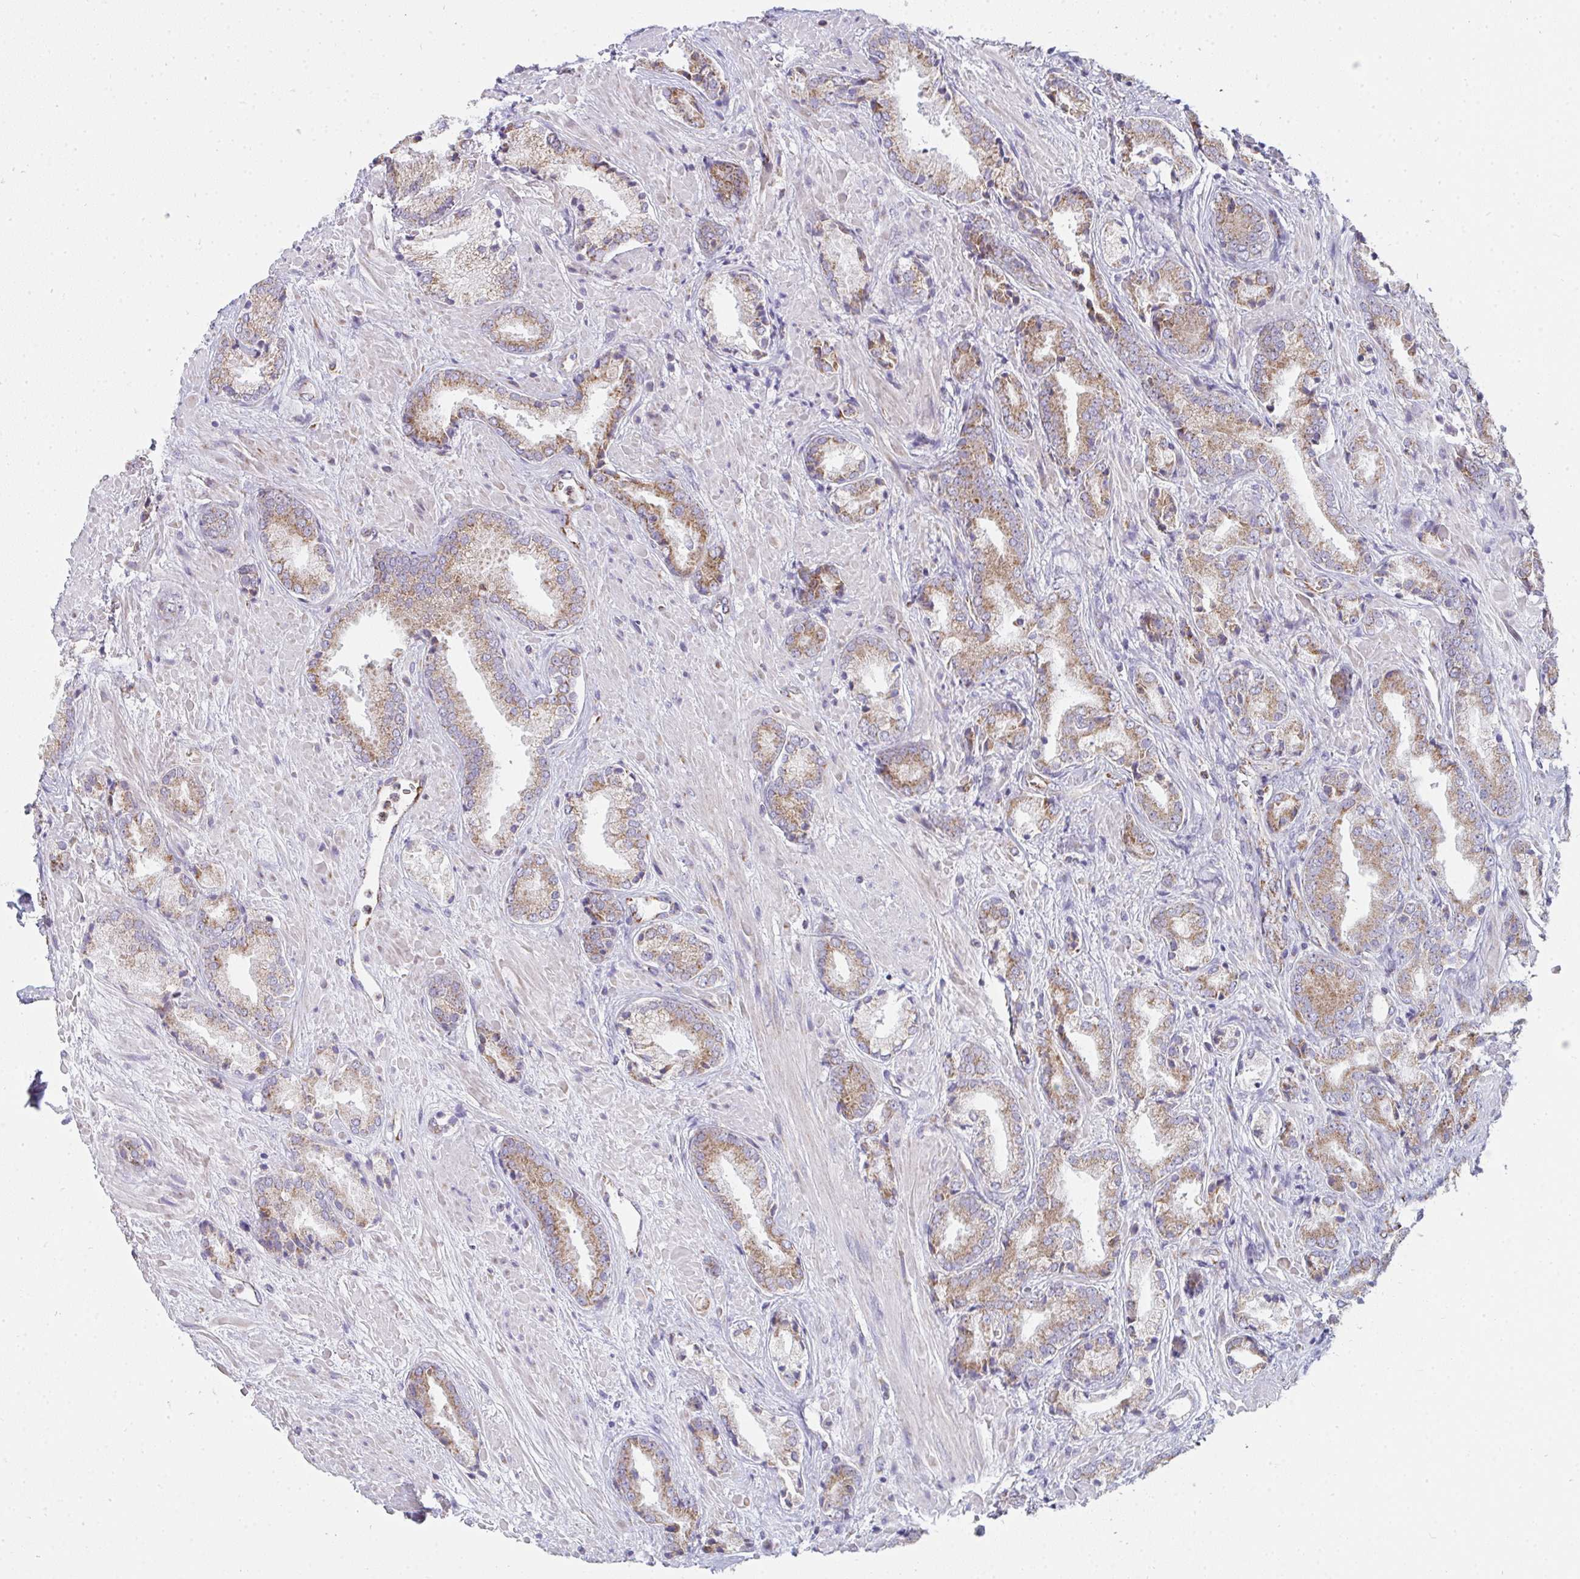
{"staining": {"intensity": "moderate", "quantity": ">75%", "location": "cytoplasmic/membranous"}, "tissue": "prostate cancer", "cell_type": "Tumor cells", "image_type": "cancer", "snomed": [{"axis": "morphology", "description": "Adenocarcinoma, High grade"}, {"axis": "topography", "description": "Prostate"}], "caption": "High-grade adenocarcinoma (prostate) stained with DAB IHC demonstrates medium levels of moderate cytoplasmic/membranous expression in about >75% of tumor cells.", "gene": "FAHD1", "patient": {"sex": "male", "age": 56}}